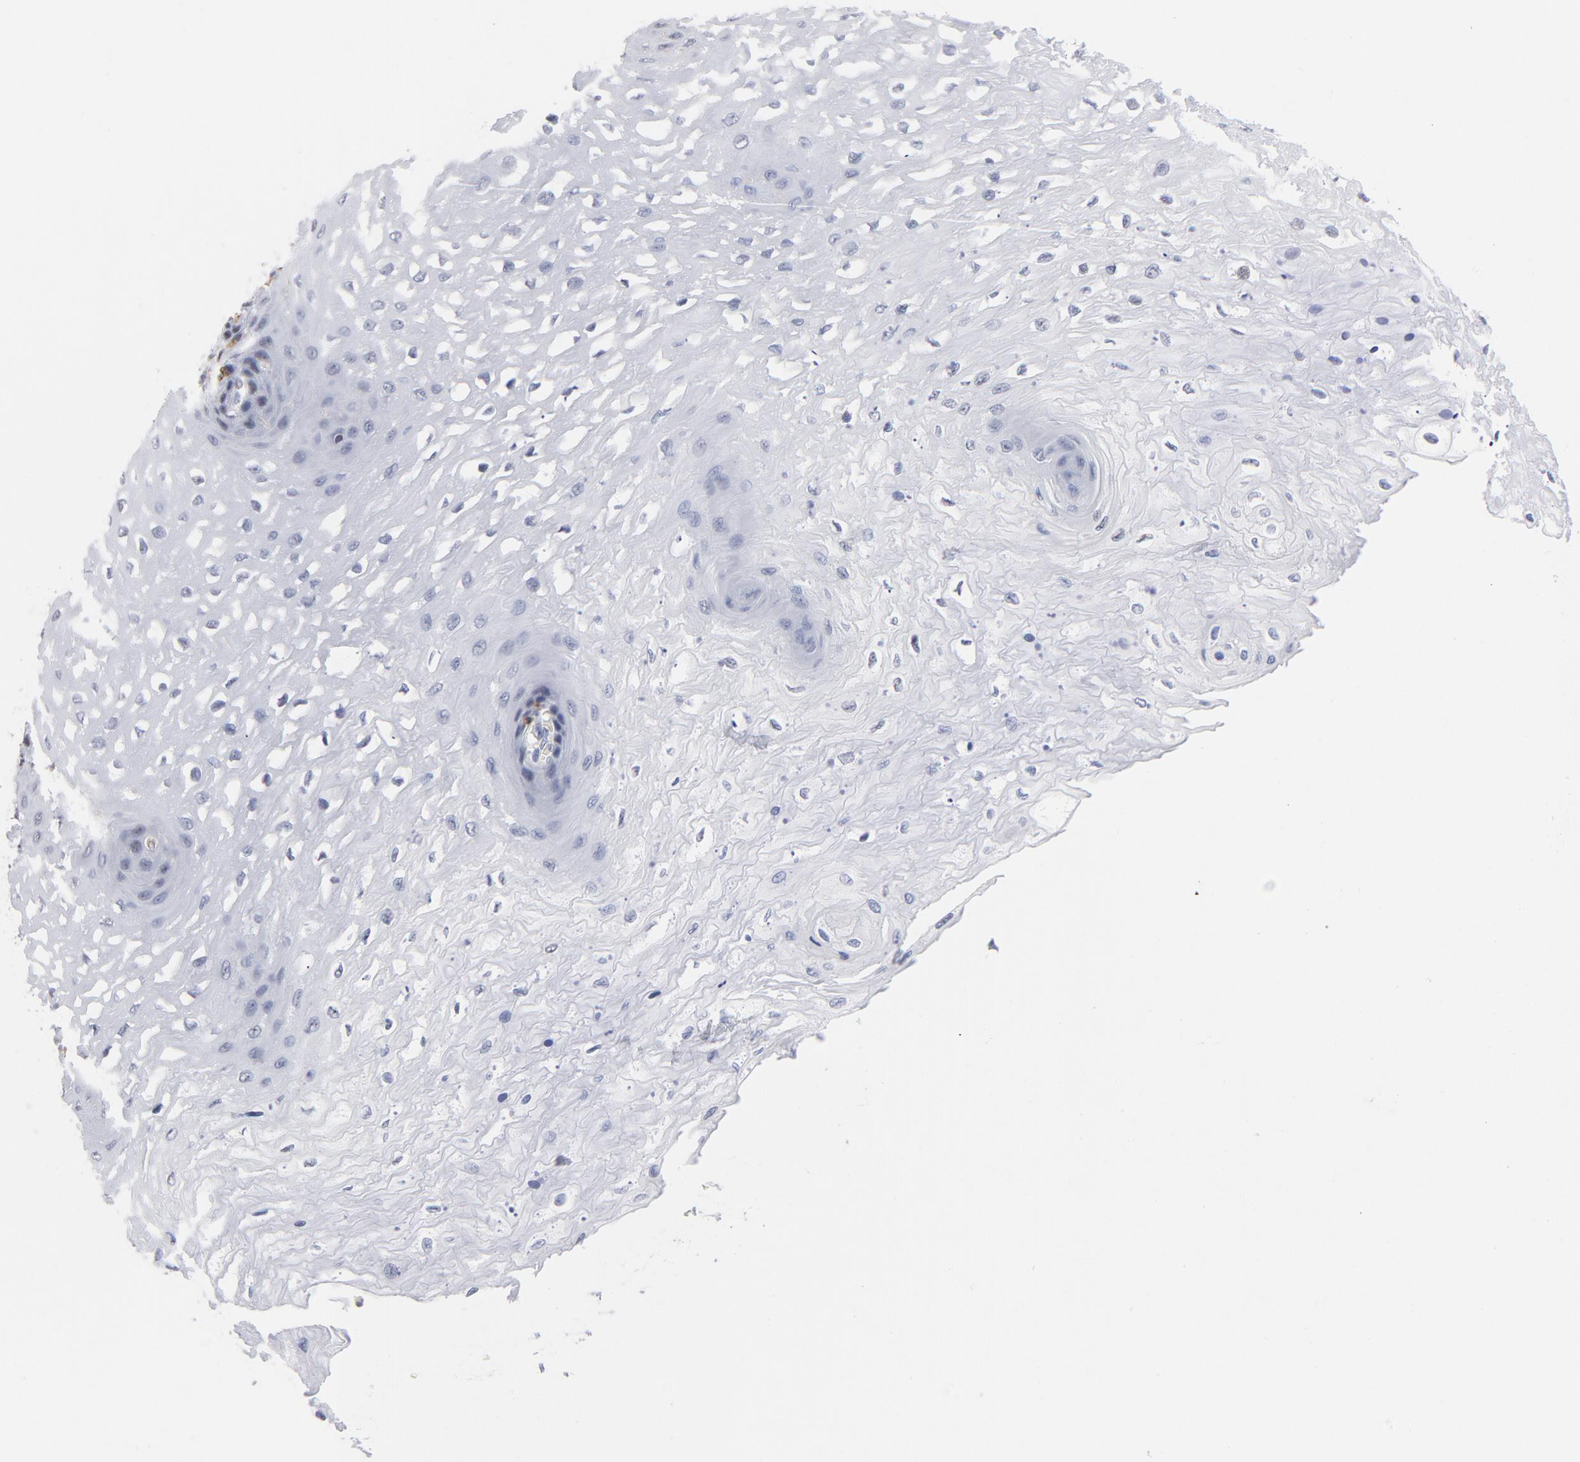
{"staining": {"intensity": "negative", "quantity": "none", "location": "none"}, "tissue": "esophagus", "cell_type": "Squamous epithelial cells", "image_type": "normal", "snomed": [{"axis": "morphology", "description": "Normal tissue, NOS"}, {"axis": "topography", "description": "Esophagus"}], "caption": "Immunohistochemical staining of benign human esophagus displays no significant expression in squamous epithelial cells. (DAB immunohistochemistry (IHC) with hematoxylin counter stain).", "gene": "CD2", "patient": {"sex": "female", "age": 72}}